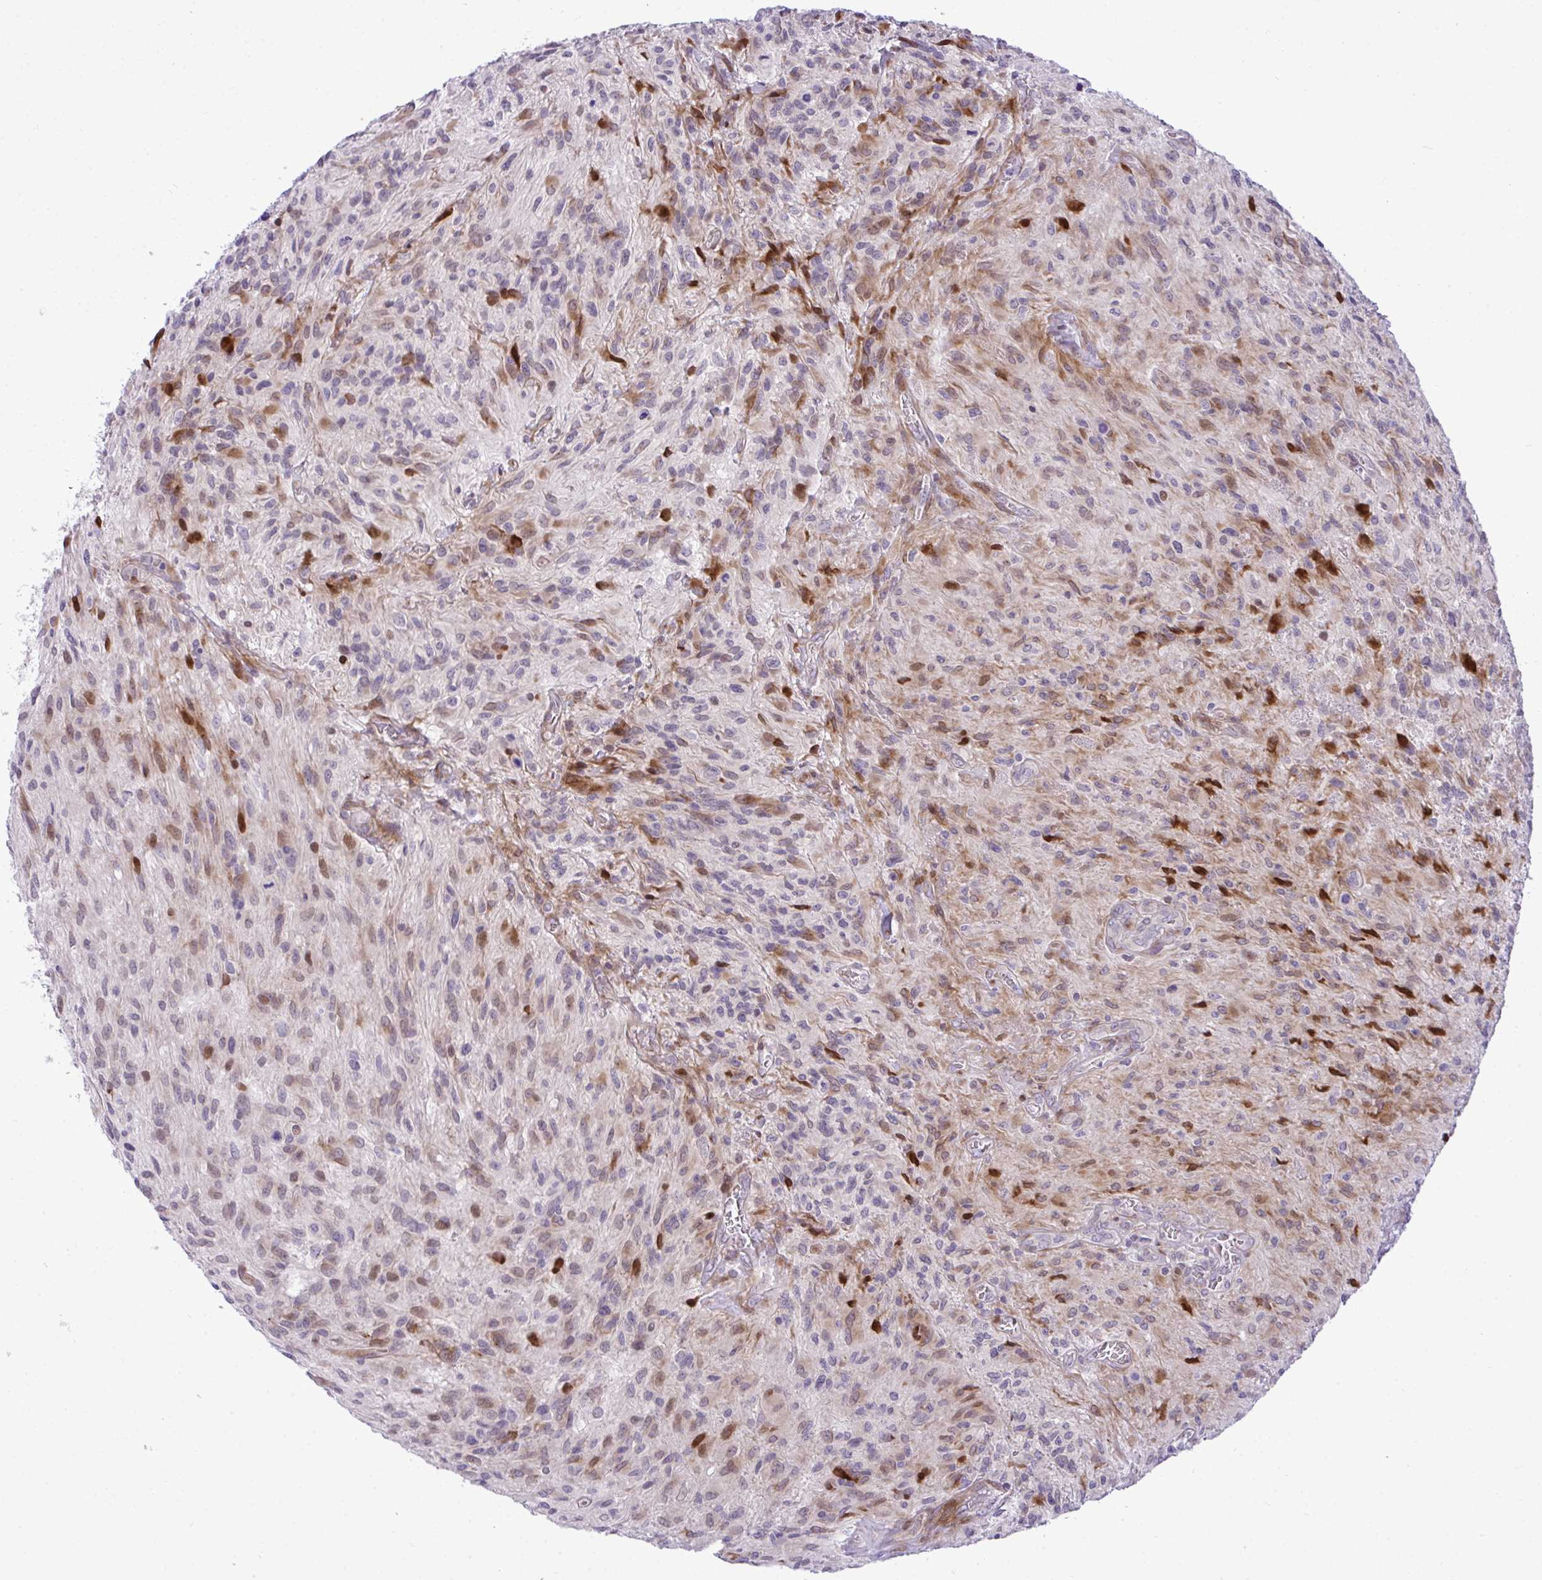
{"staining": {"intensity": "moderate", "quantity": "<25%", "location": "nuclear"}, "tissue": "glioma", "cell_type": "Tumor cells", "image_type": "cancer", "snomed": [{"axis": "morphology", "description": "Glioma, malignant, High grade"}, {"axis": "topography", "description": "Brain"}], "caption": "Brown immunohistochemical staining in glioma demonstrates moderate nuclear expression in about <25% of tumor cells. Immunohistochemistry stains the protein of interest in brown and the nuclei are stained blue.", "gene": "CASTOR2", "patient": {"sex": "male", "age": 47}}